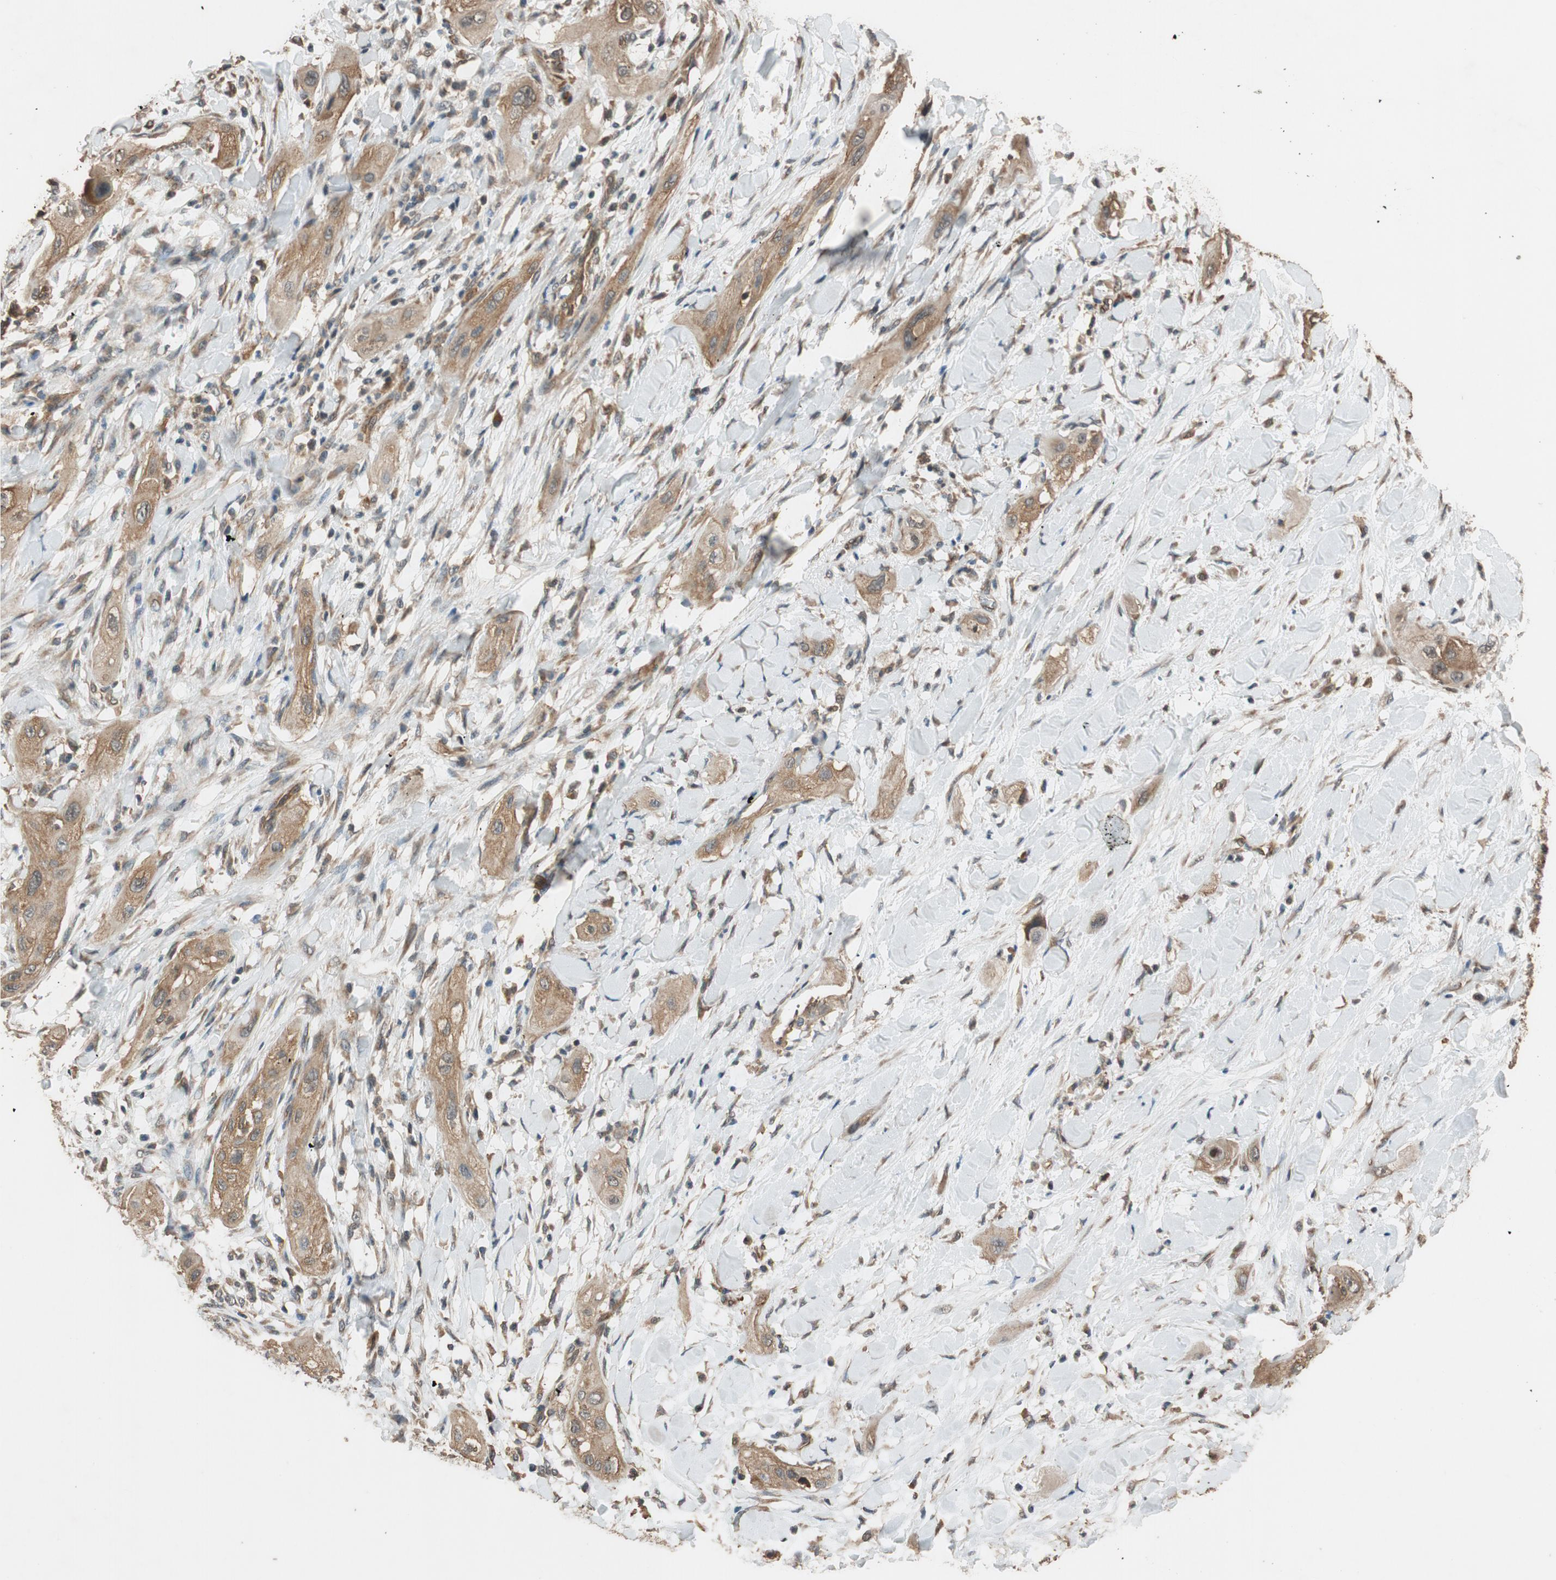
{"staining": {"intensity": "moderate", "quantity": ">75%", "location": "cytoplasmic/membranous"}, "tissue": "lung cancer", "cell_type": "Tumor cells", "image_type": "cancer", "snomed": [{"axis": "morphology", "description": "Squamous cell carcinoma, NOS"}, {"axis": "topography", "description": "Lung"}], "caption": "The image shows immunohistochemical staining of lung cancer. There is moderate cytoplasmic/membranous staining is present in approximately >75% of tumor cells. The protein of interest is shown in brown color, while the nuclei are stained blue.", "gene": "MST1R", "patient": {"sex": "female", "age": 47}}